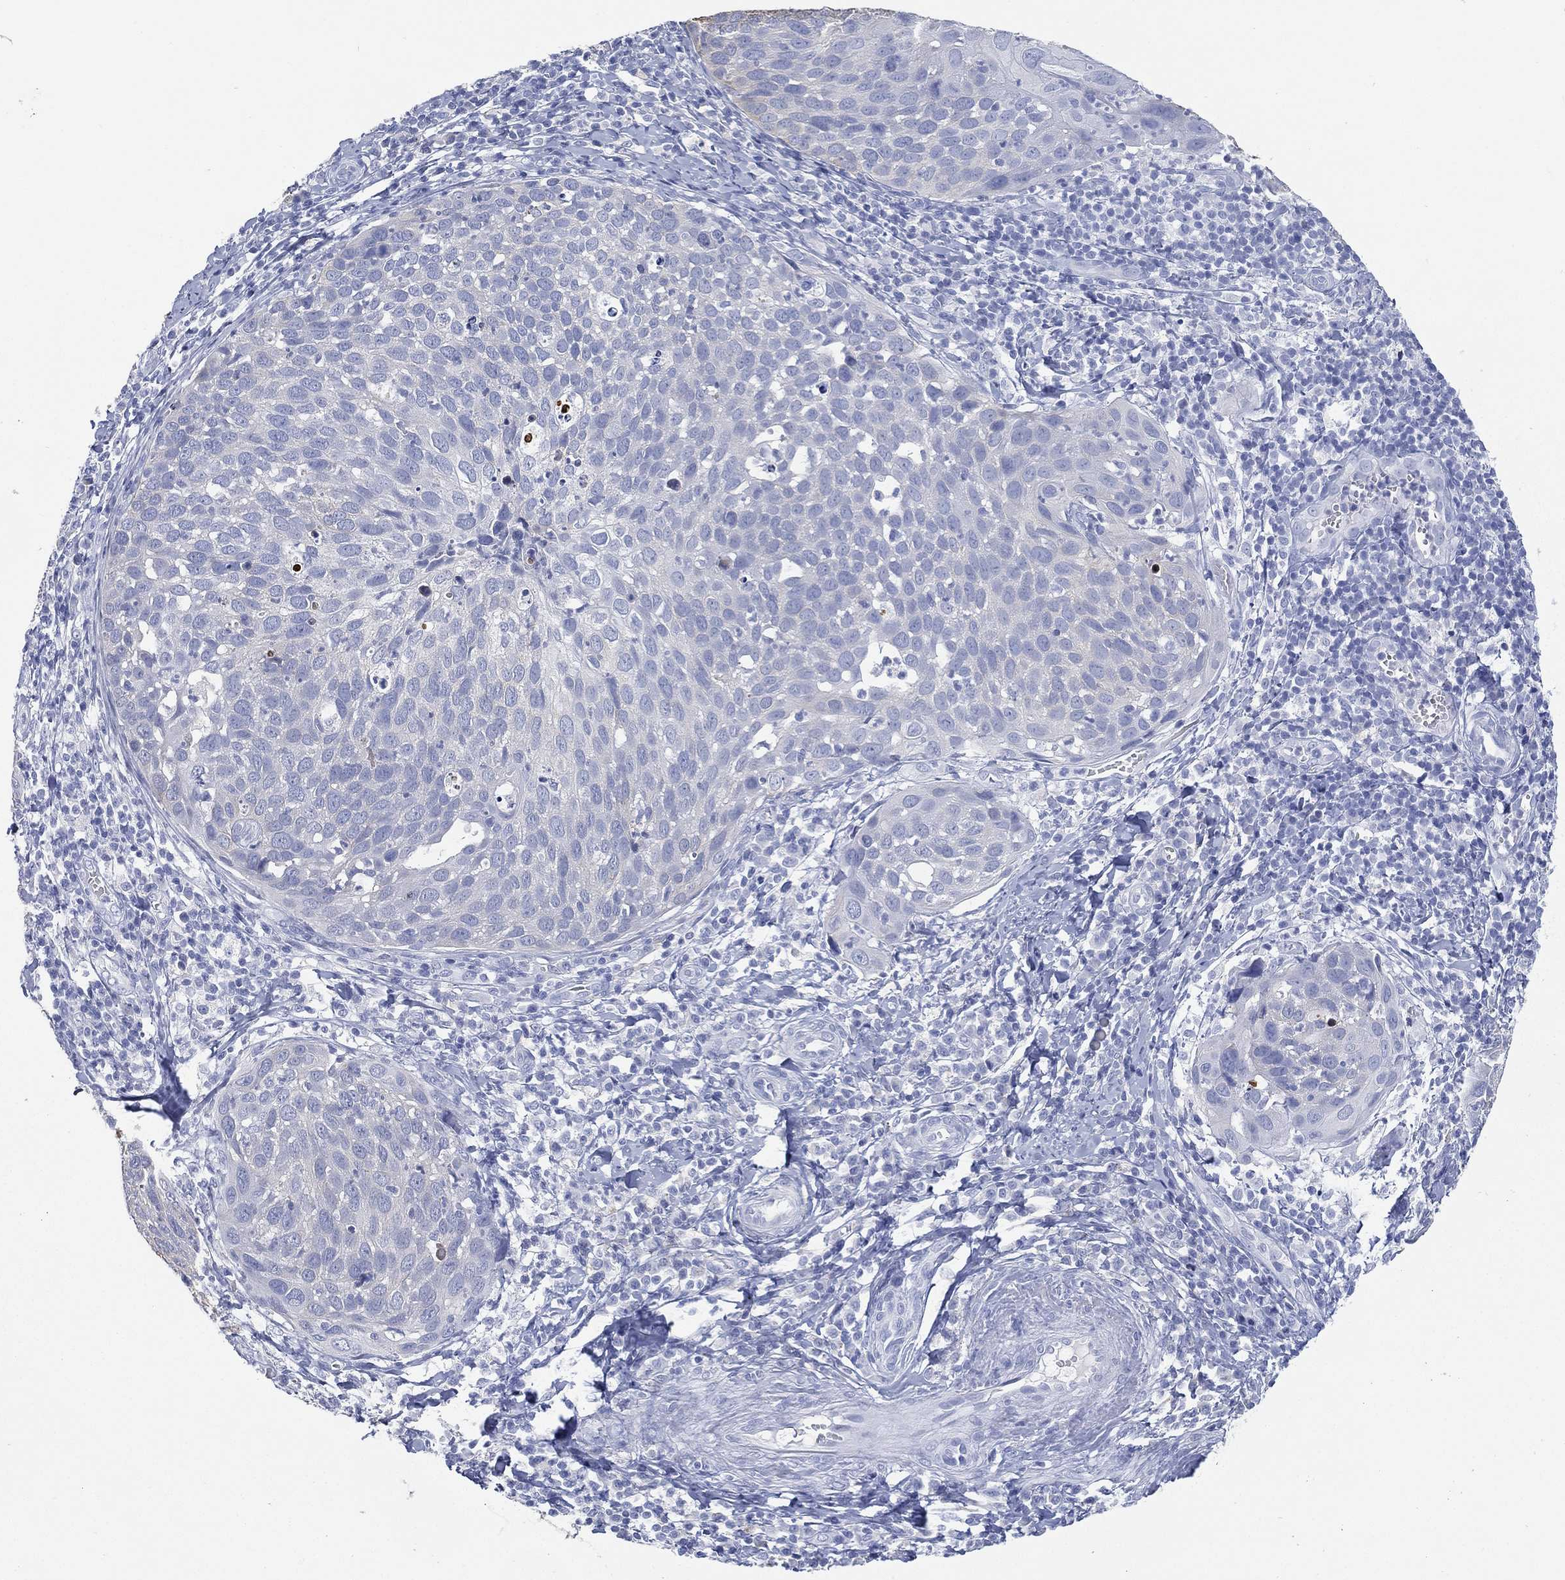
{"staining": {"intensity": "negative", "quantity": "none", "location": "none"}, "tissue": "cervical cancer", "cell_type": "Tumor cells", "image_type": "cancer", "snomed": [{"axis": "morphology", "description": "Squamous cell carcinoma, NOS"}, {"axis": "topography", "description": "Cervix"}], "caption": "An immunohistochemistry (IHC) micrograph of cervical cancer (squamous cell carcinoma) is shown. There is no staining in tumor cells of cervical cancer (squamous cell carcinoma).", "gene": "FMO1", "patient": {"sex": "female", "age": 54}}